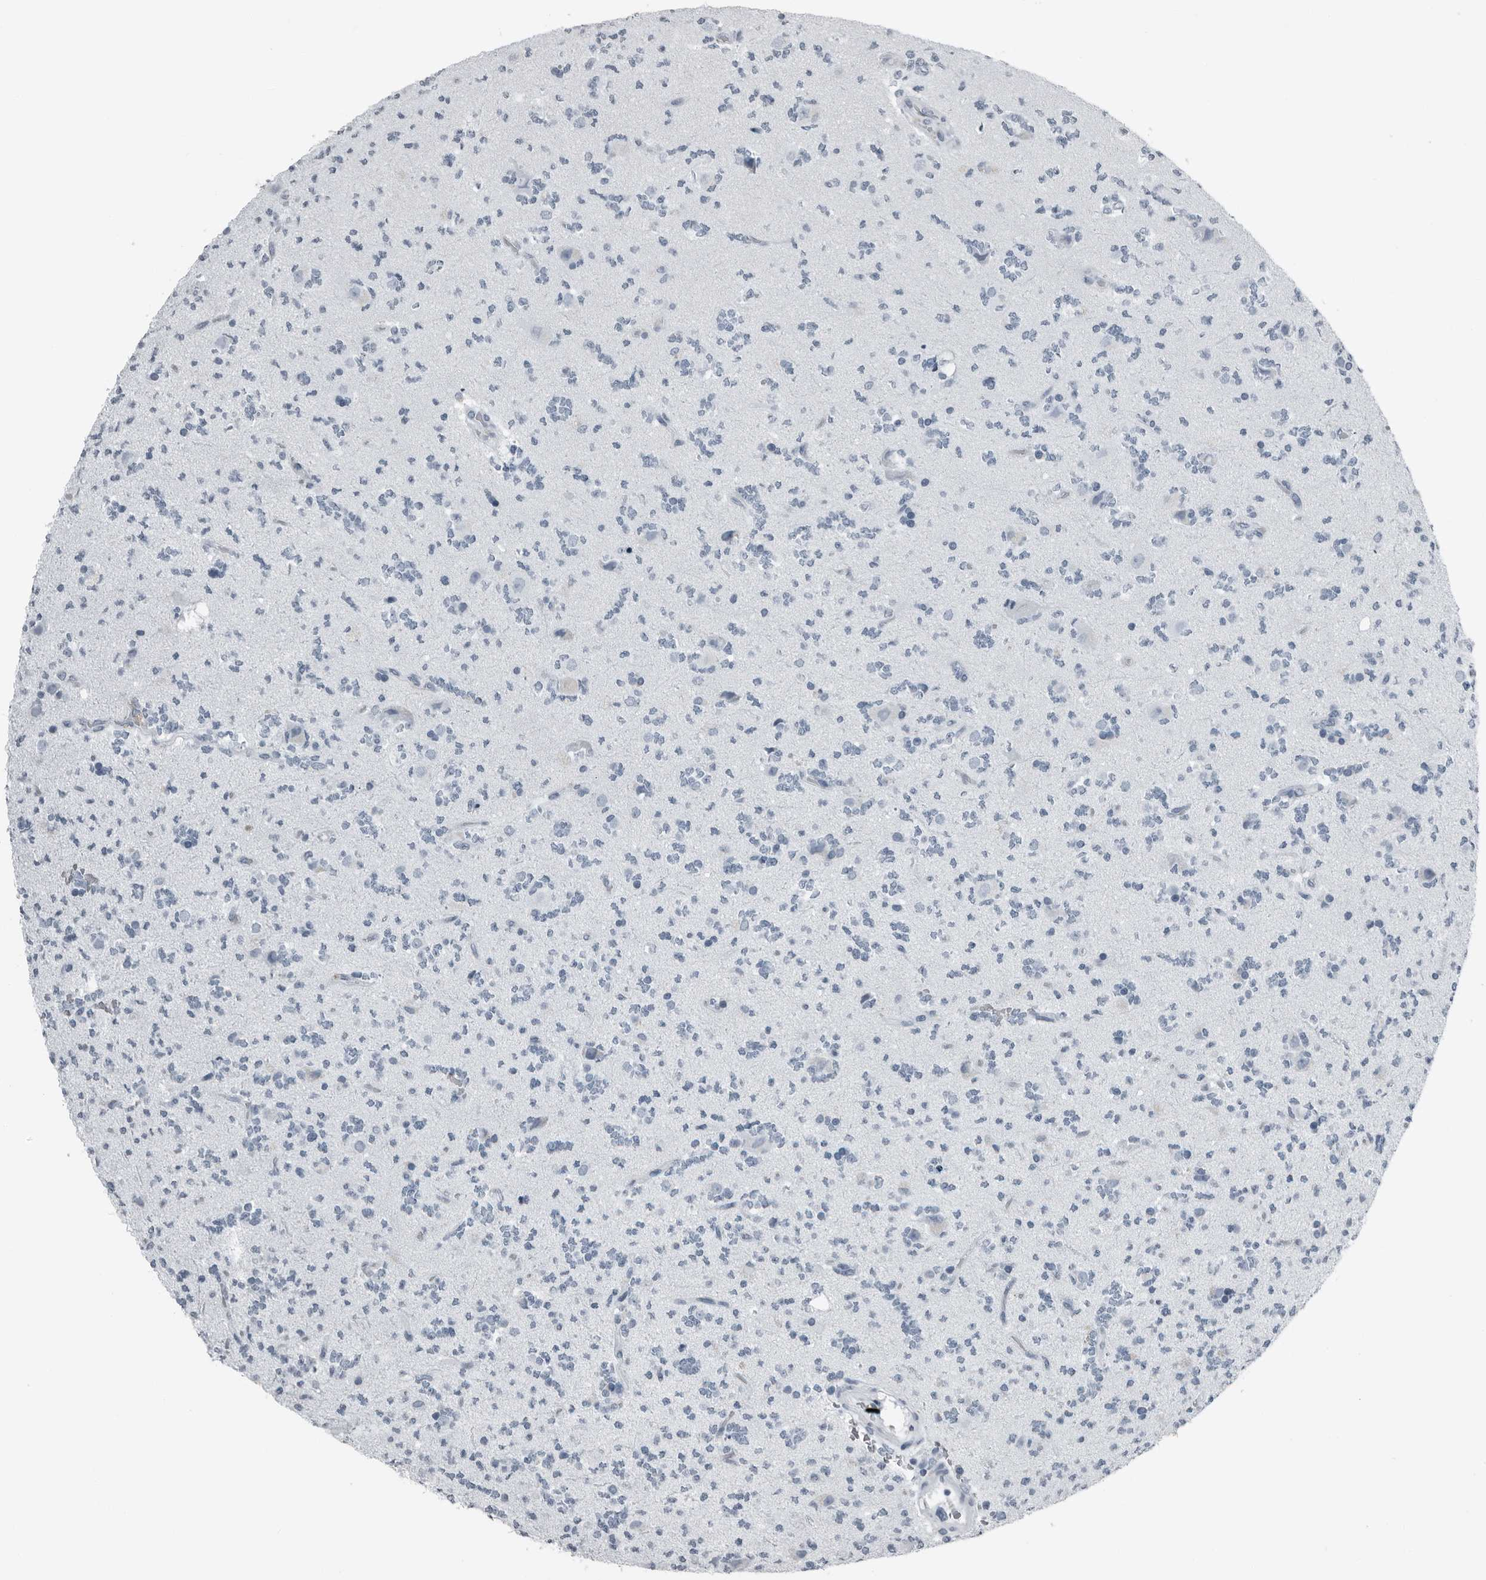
{"staining": {"intensity": "negative", "quantity": "none", "location": "none"}, "tissue": "glioma", "cell_type": "Tumor cells", "image_type": "cancer", "snomed": [{"axis": "morphology", "description": "Glioma, malignant, High grade"}, {"axis": "topography", "description": "Brain"}], "caption": "IHC histopathology image of human malignant glioma (high-grade) stained for a protein (brown), which reveals no staining in tumor cells.", "gene": "PRSS1", "patient": {"sex": "female", "age": 62}}